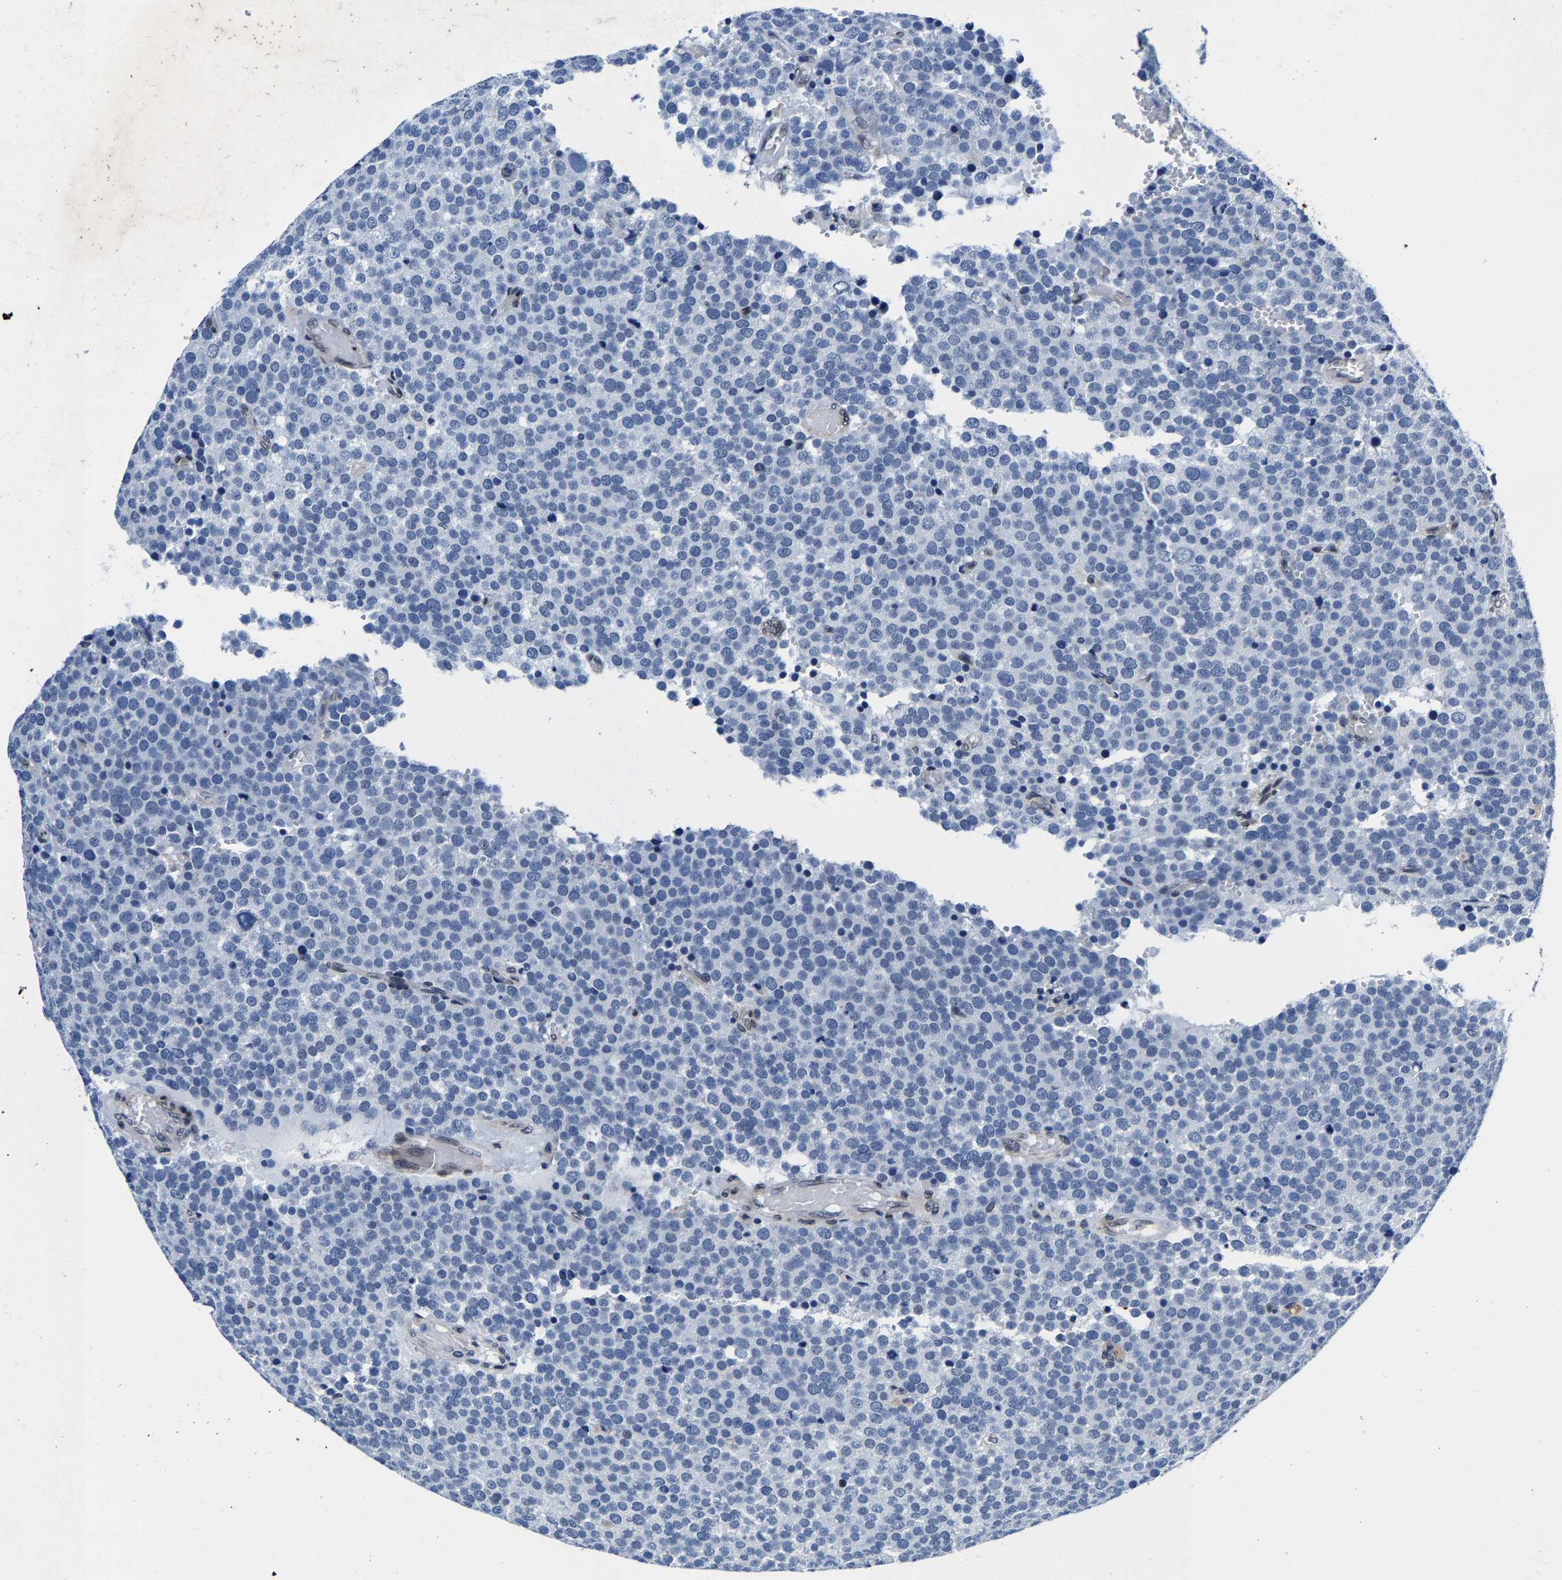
{"staining": {"intensity": "negative", "quantity": "none", "location": "none"}, "tissue": "testis cancer", "cell_type": "Tumor cells", "image_type": "cancer", "snomed": [{"axis": "morphology", "description": "Normal tissue, NOS"}, {"axis": "morphology", "description": "Seminoma, NOS"}, {"axis": "topography", "description": "Testis"}], "caption": "Immunohistochemistry photomicrograph of testis cancer (seminoma) stained for a protein (brown), which displays no positivity in tumor cells.", "gene": "UBN2", "patient": {"sex": "male", "age": 71}}